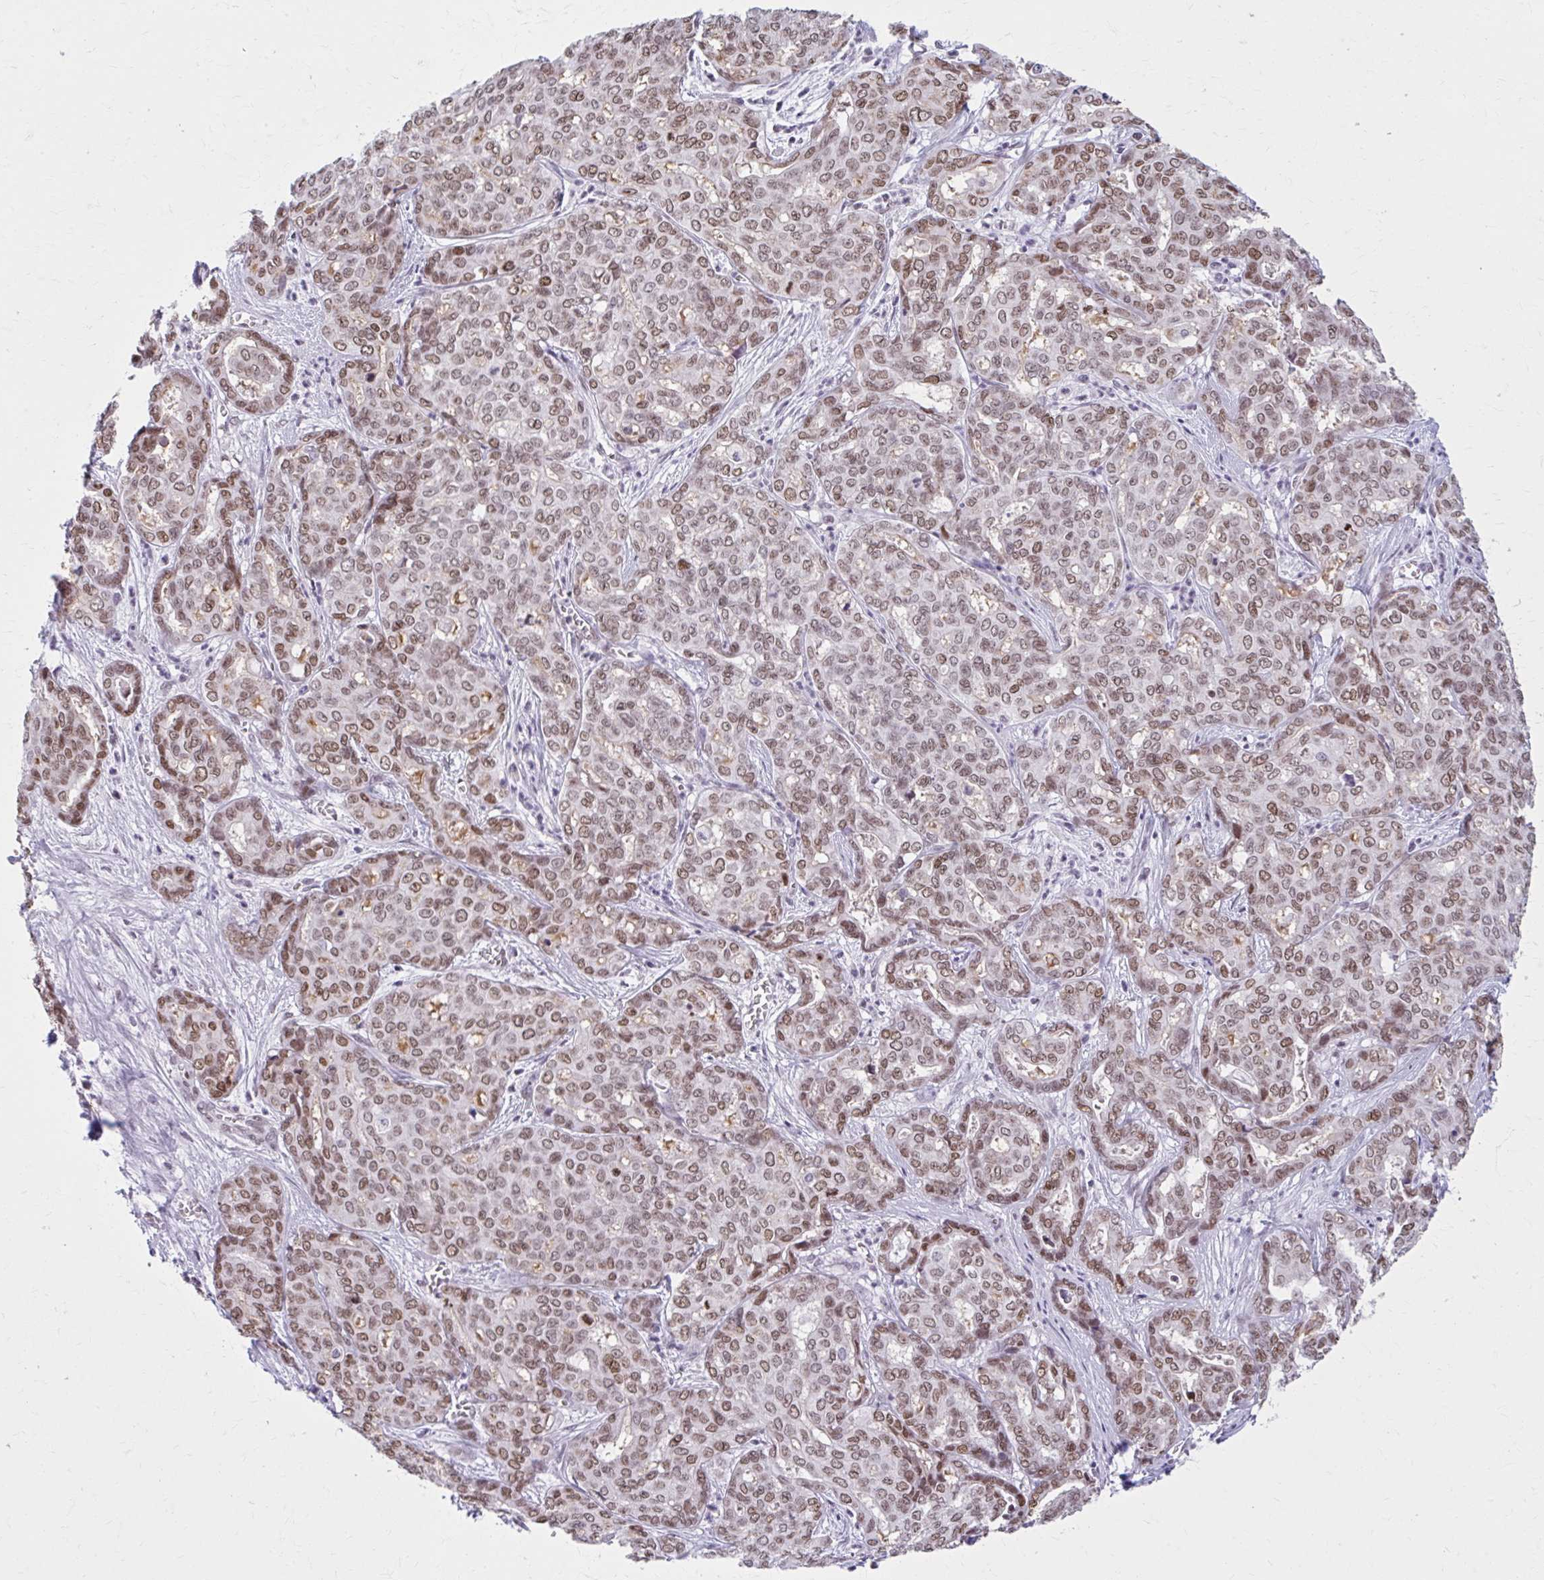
{"staining": {"intensity": "moderate", "quantity": ">75%", "location": "nuclear"}, "tissue": "liver cancer", "cell_type": "Tumor cells", "image_type": "cancer", "snomed": [{"axis": "morphology", "description": "Cholangiocarcinoma"}, {"axis": "topography", "description": "Liver"}], "caption": "A high-resolution micrograph shows immunohistochemistry (IHC) staining of liver cholangiocarcinoma, which reveals moderate nuclear expression in about >75% of tumor cells.", "gene": "PABIR1", "patient": {"sex": "female", "age": 64}}